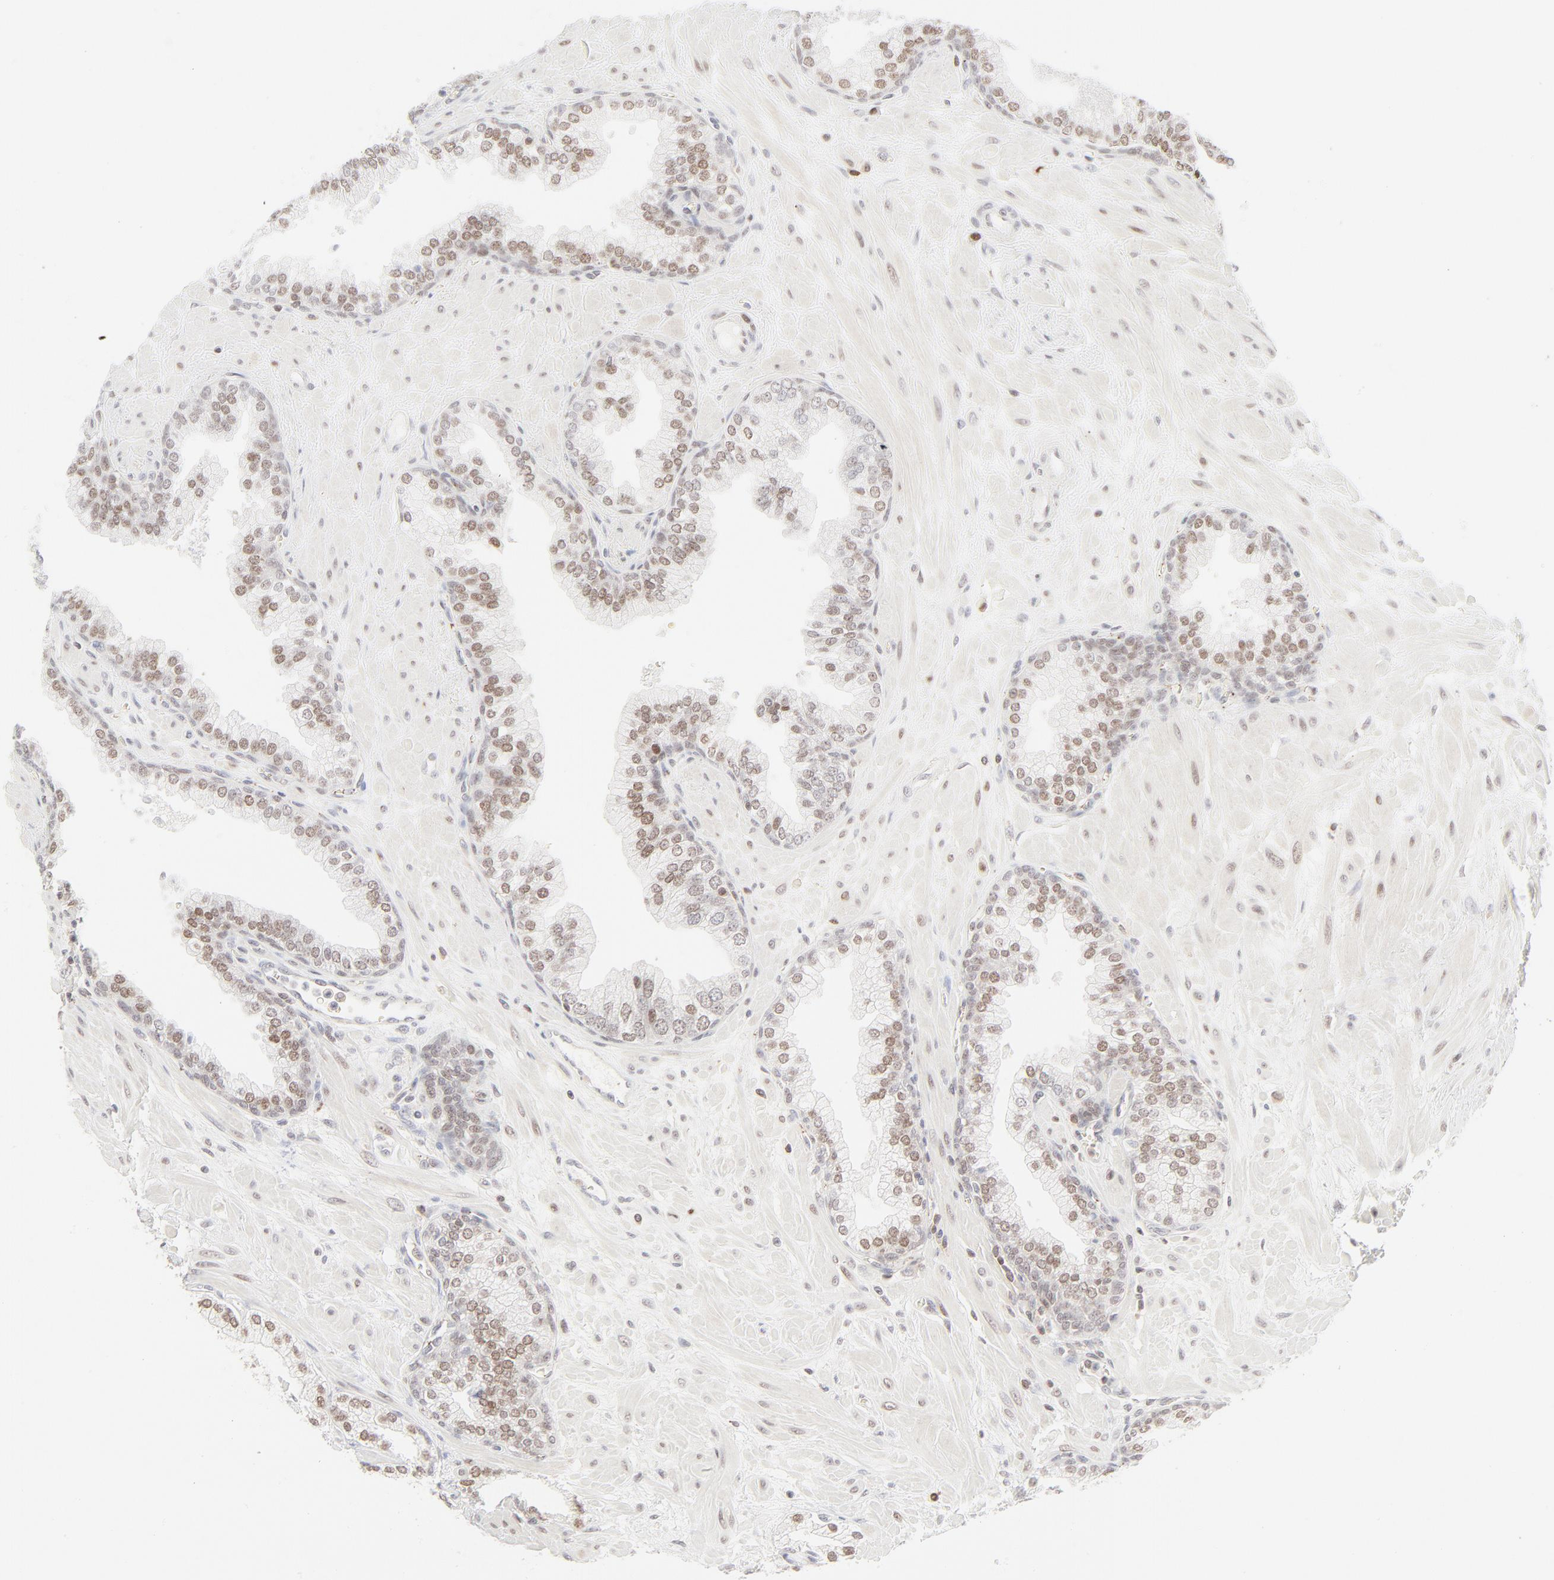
{"staining": {"intensity": "moderate", "quantity": ">75%", "location": "nuclear"}, "tissue": "prostate", "cell_type": "Glandular cells", "image_type": "normal", "snomed": [{"axis": "morphology", "description": "Normal tissue, NOS"}, {"axis": "topography", "description": "Prostate"}], "caption": "A photomicrograph of human prostate stained for a protein exhibits moderate nuclear brown staining in glandular cells. Immunohistochemistry stains the protein of interest in brown and the nuclei are stained blue.", "gene": "PRKCB", "patient": {"sex": "male", "age": 60}}